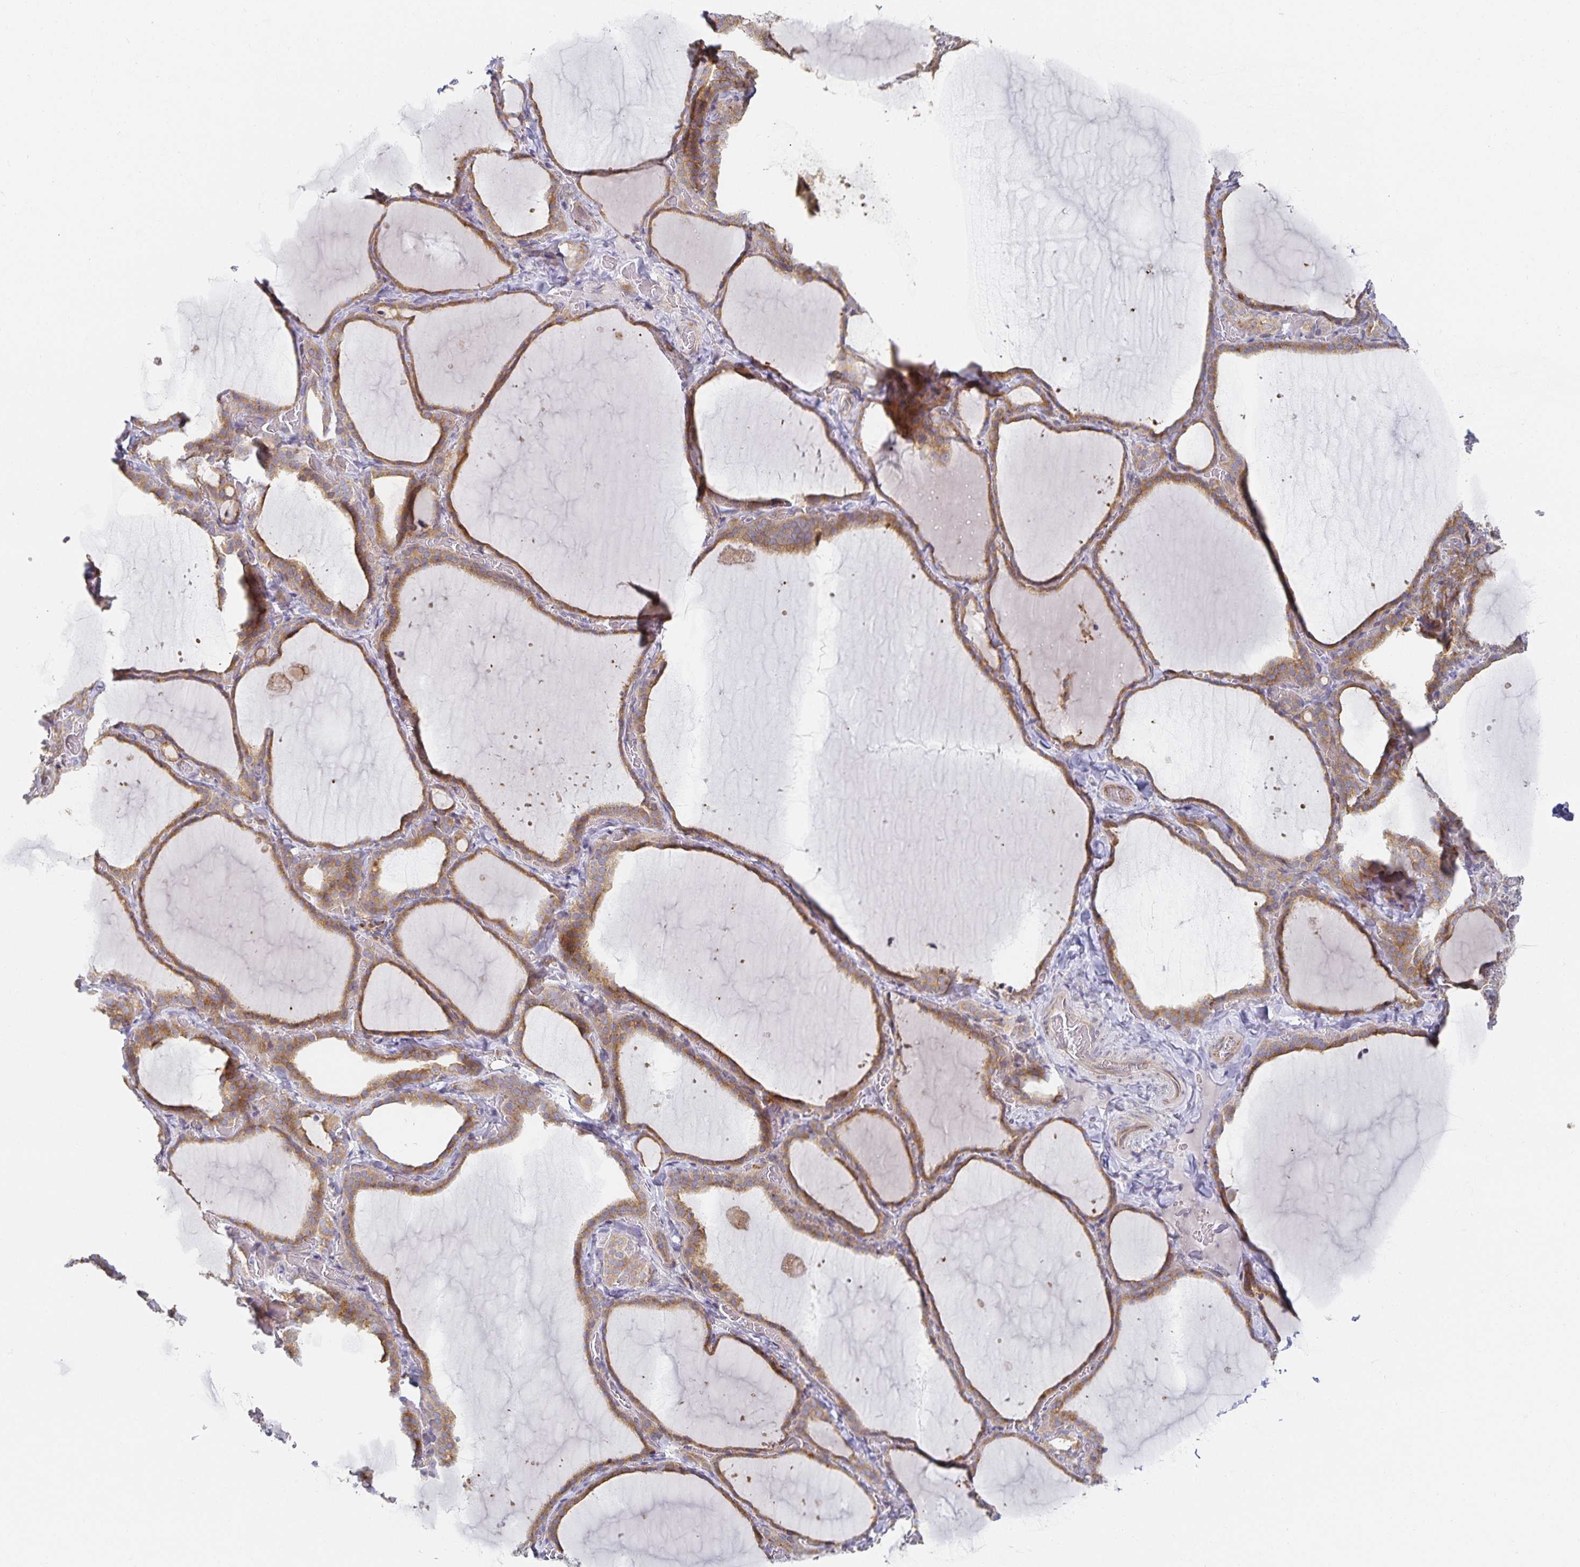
{"staining": {"intensity": "moderate", "quantity": ">75%", "location": "cytoplasmic/membranous"}, "tissue": "thyroid gland", "cell_type": "Glandular cells", "image_type": "normal", "snomed": [{"axis": "morphology", "description": "Normal tissue, NOS"}, {"axis": "topography", "description": "Thyroid gland"}], "caption": "A brown stain labels moderate cytoplasmic/membranous staining of a protein in glandular cells of normal thyroid gland.", "gene": "NOMO1", "patient": {"sex": "female", "age": 22}}